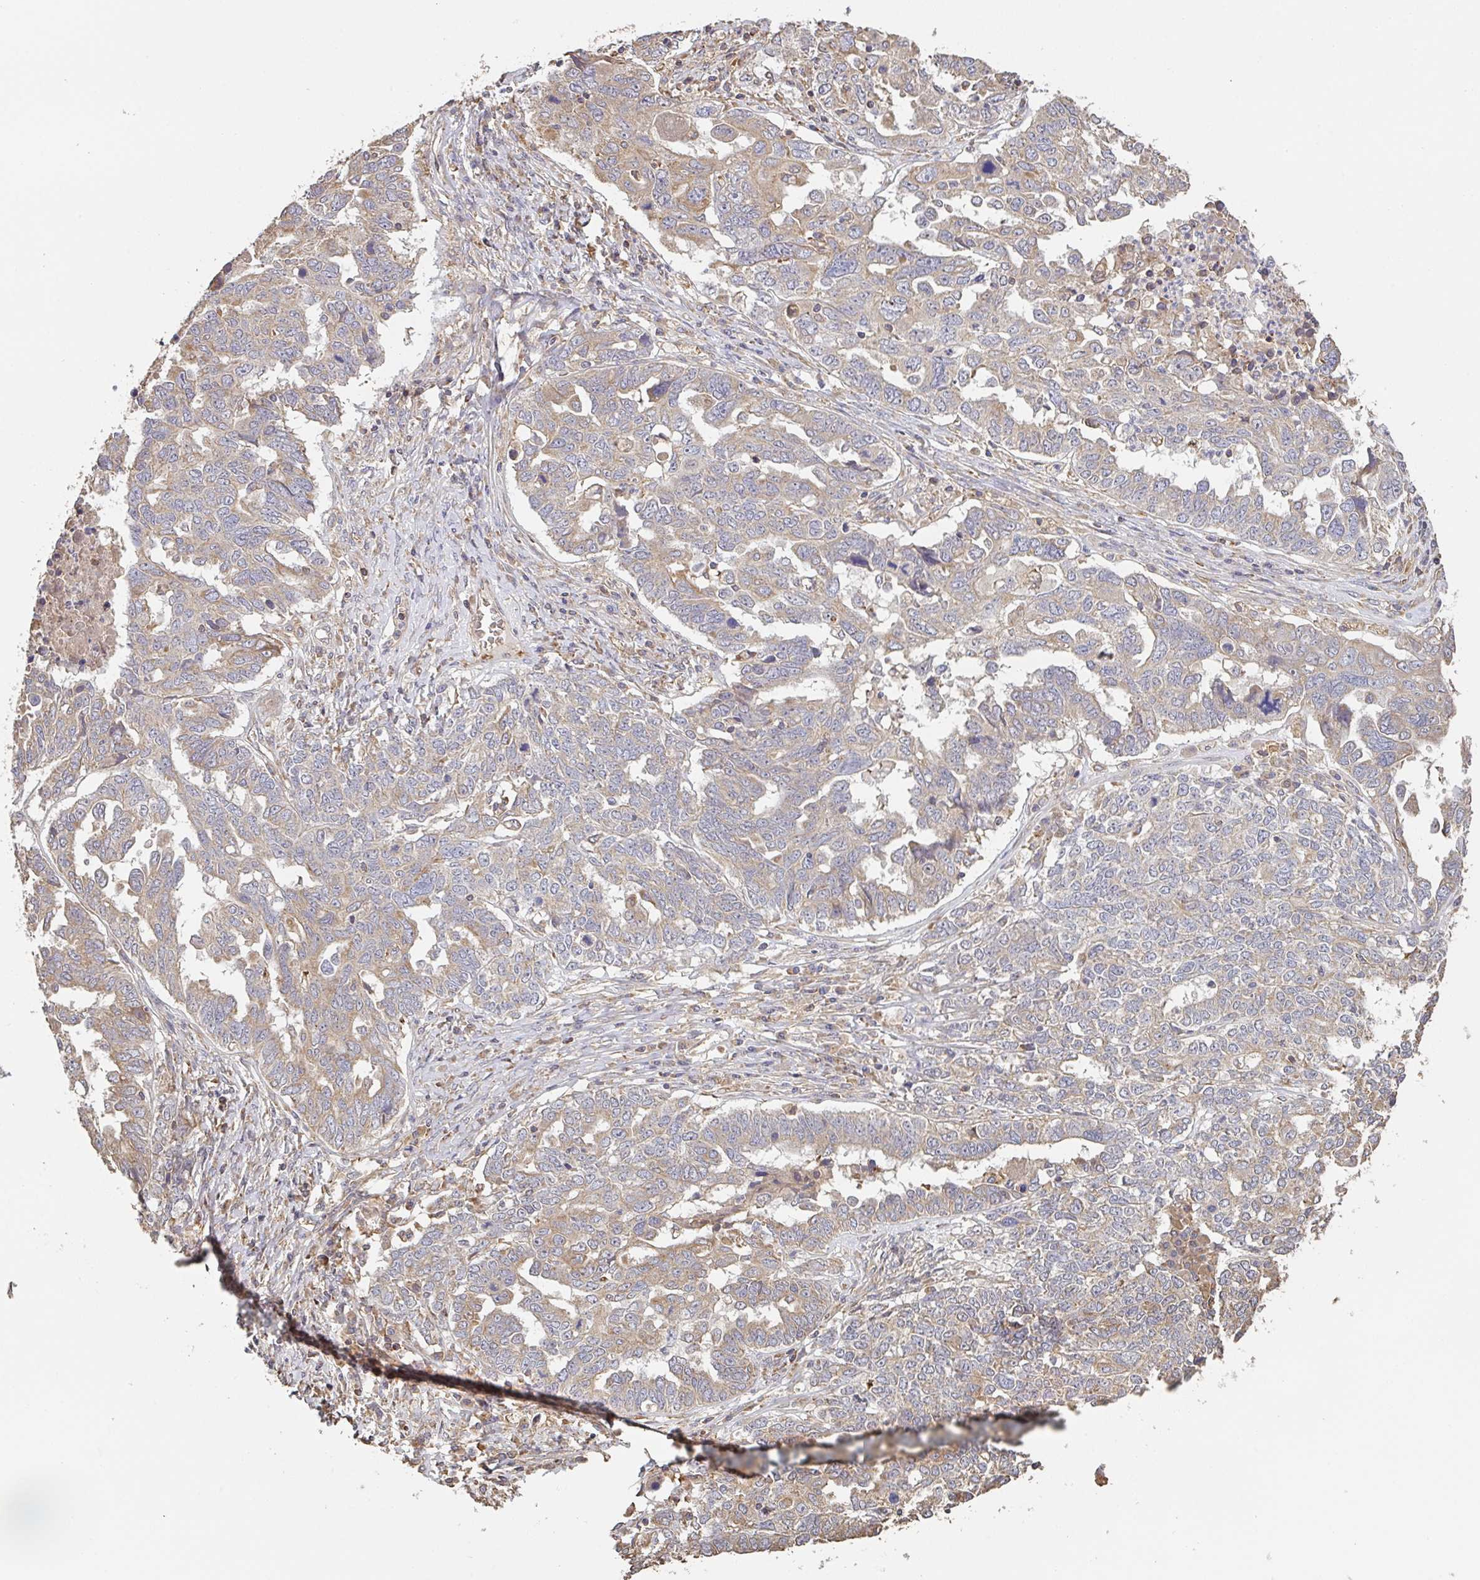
{"staining": {"intensity": "weak", "quantity": "25%-75%", "location": "cytoplasmic/membranous"}, "tissue": "ovarian cancer", "cell_type": "Tumor cells", "image_type": "cancer", "snomed": [{"axis": "morphology", "description": "Carcinoma, endometroid"}, {"axis": "topography", "description": "Ovary"}], "caption": "Immunohistochemical staining of ovarian endometroid carcinoma reveals weak cytoplasmic/membranous protein staining in approximately 25%-75% of tumor cells.", "gene": "POLG", "patient": {"sex": "female", "age": 62}}